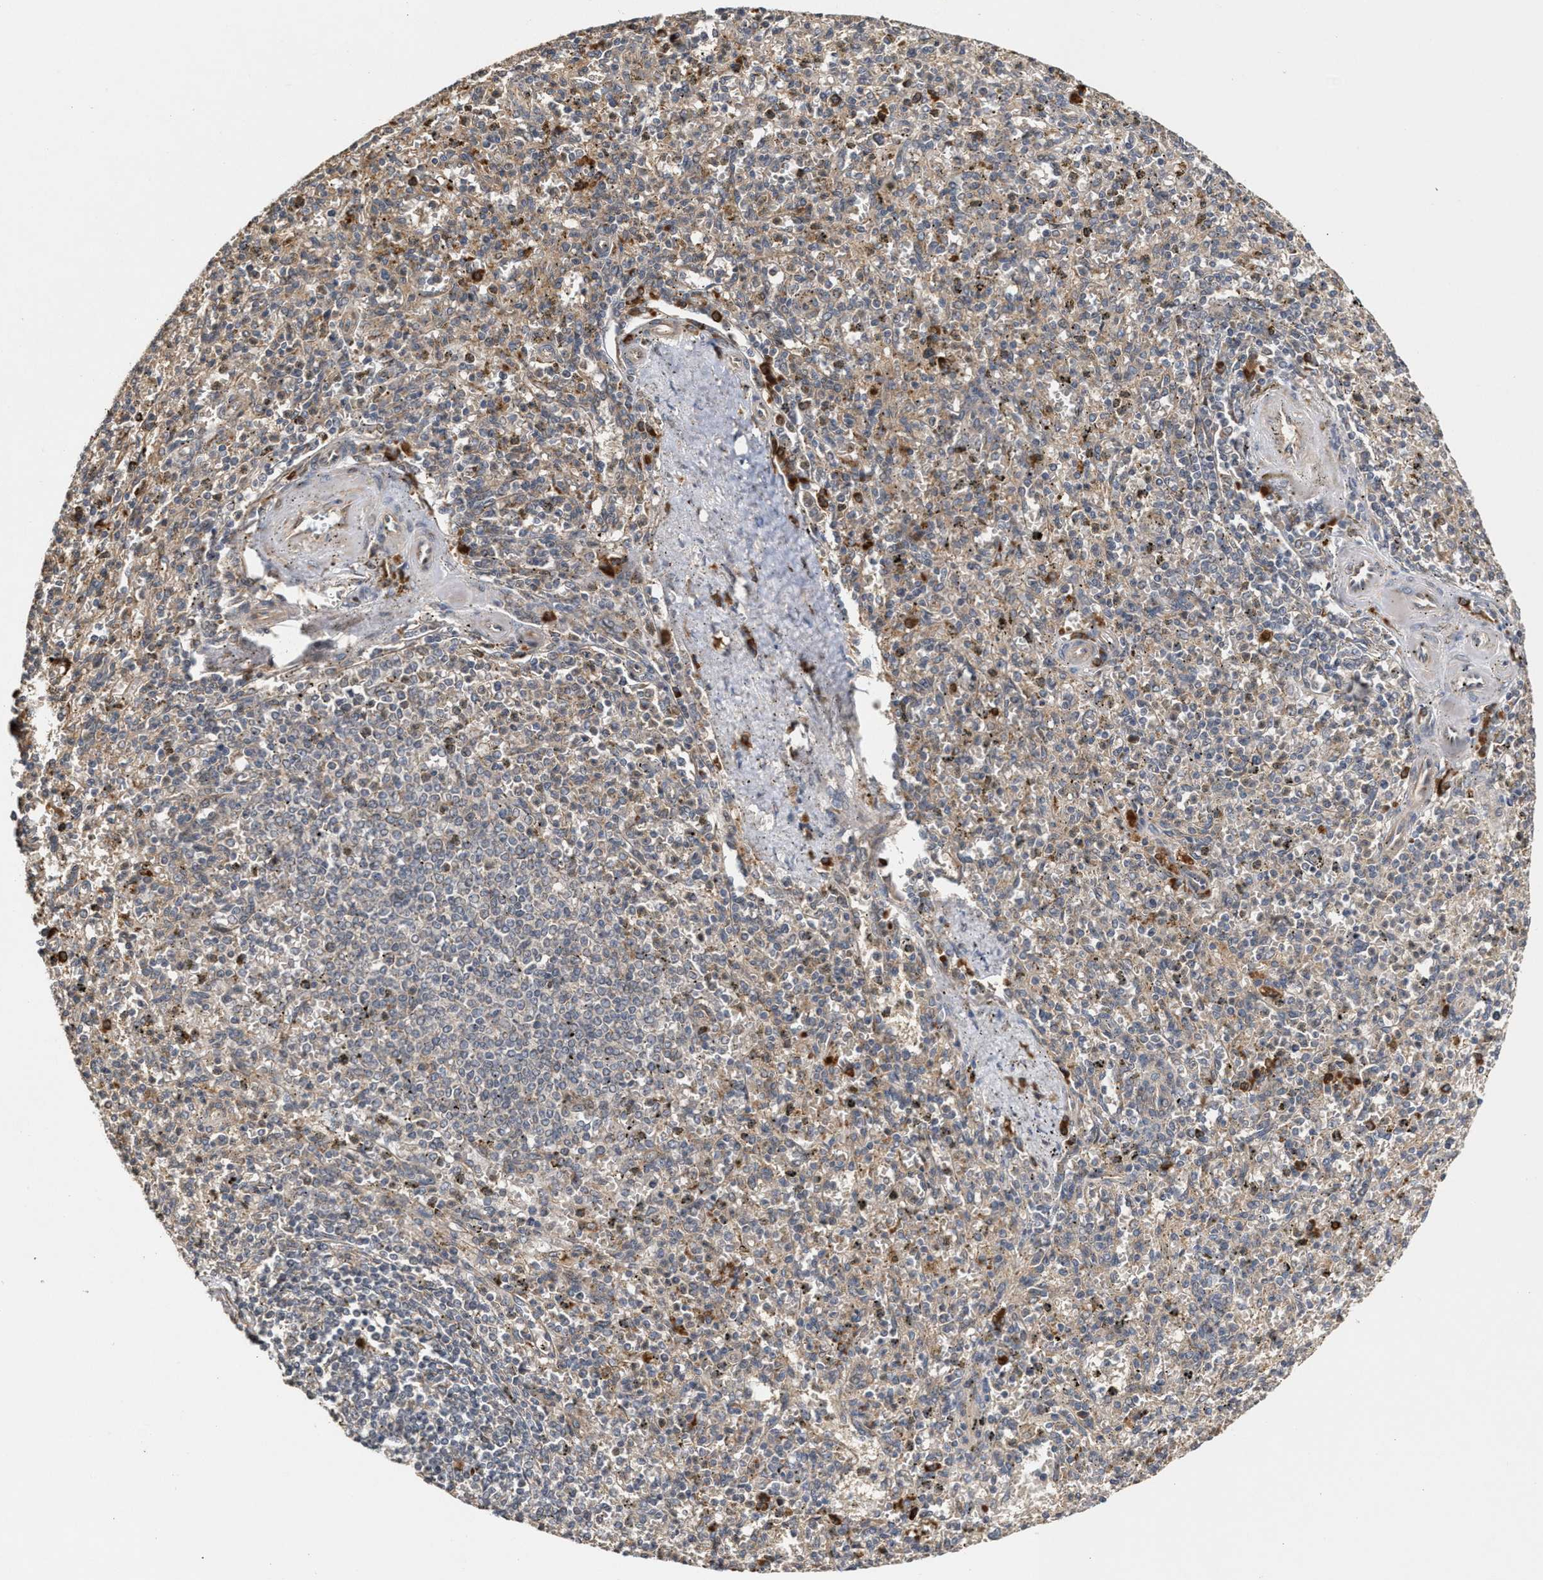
{"staining": {"intensity": "moderate", "quantity": "25%-75%", "location": "cytoplasmic/membranous"}, "tissue": "spleen", "cell_type": "Cells in red pulp", "image_type": "normal", "snomed": [{"axis": "morphology", "description": "Normal tissue, NOS"}, {"axis": "topography", "description": "Spleen"}], "caption": "A brown stain shows moderate cytoplasmic/membranous expression of a protein in cells in red pulp of unremarkable spleen. (IHC, brightfield microscopy, high magnification).", "gene": "SAR1A", "patient": {"sex": "male", "age": 72}}